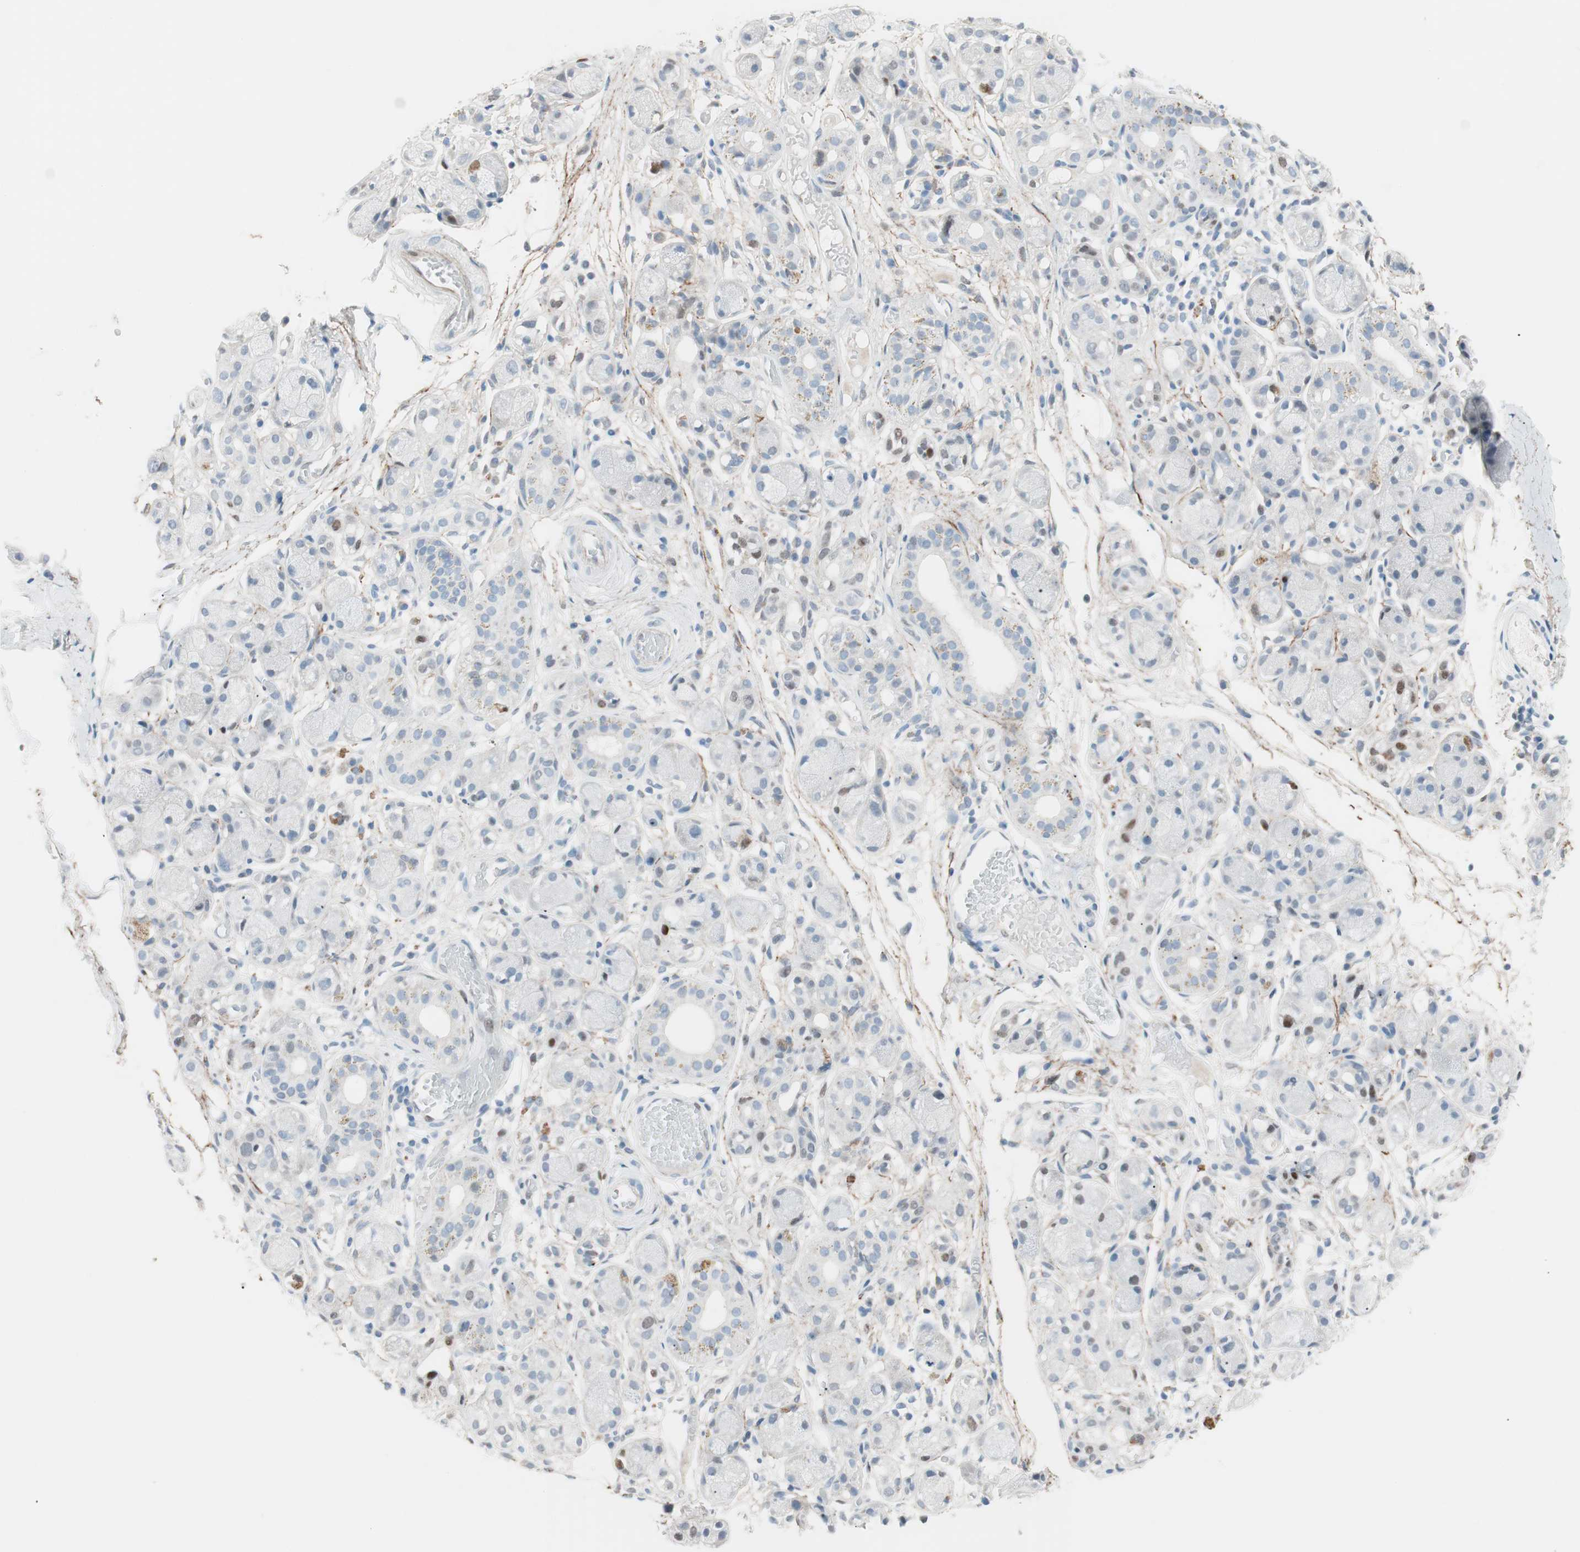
{"staining": {"intensity": "weak", "quantity": "25%-75%", "location": "cytoplasmic/membranous"}, "tissue": "adipose tissue", "cell_type": "Adipocytes", "image_type": "normal", "snomed": [{"axis": "morphology", "description": "Normal tissue, NOS"}, {"axis": "morphology", "description": "Inflammation, NOS"}, {"axis": "topography", "description": "Vascular tissue"}, {"axis": "topography", "description": "Salivary gland"}], "caption": "Adipocytes show low levels of weak cytoplasmic/membranous positivity in approximately 25%-75% of cells in benign human adipose tissue. (IHC, brightfield microscopy, high magnification).", "gene": "FOSL1", "patient": {"sex": "female", "age": 75}}